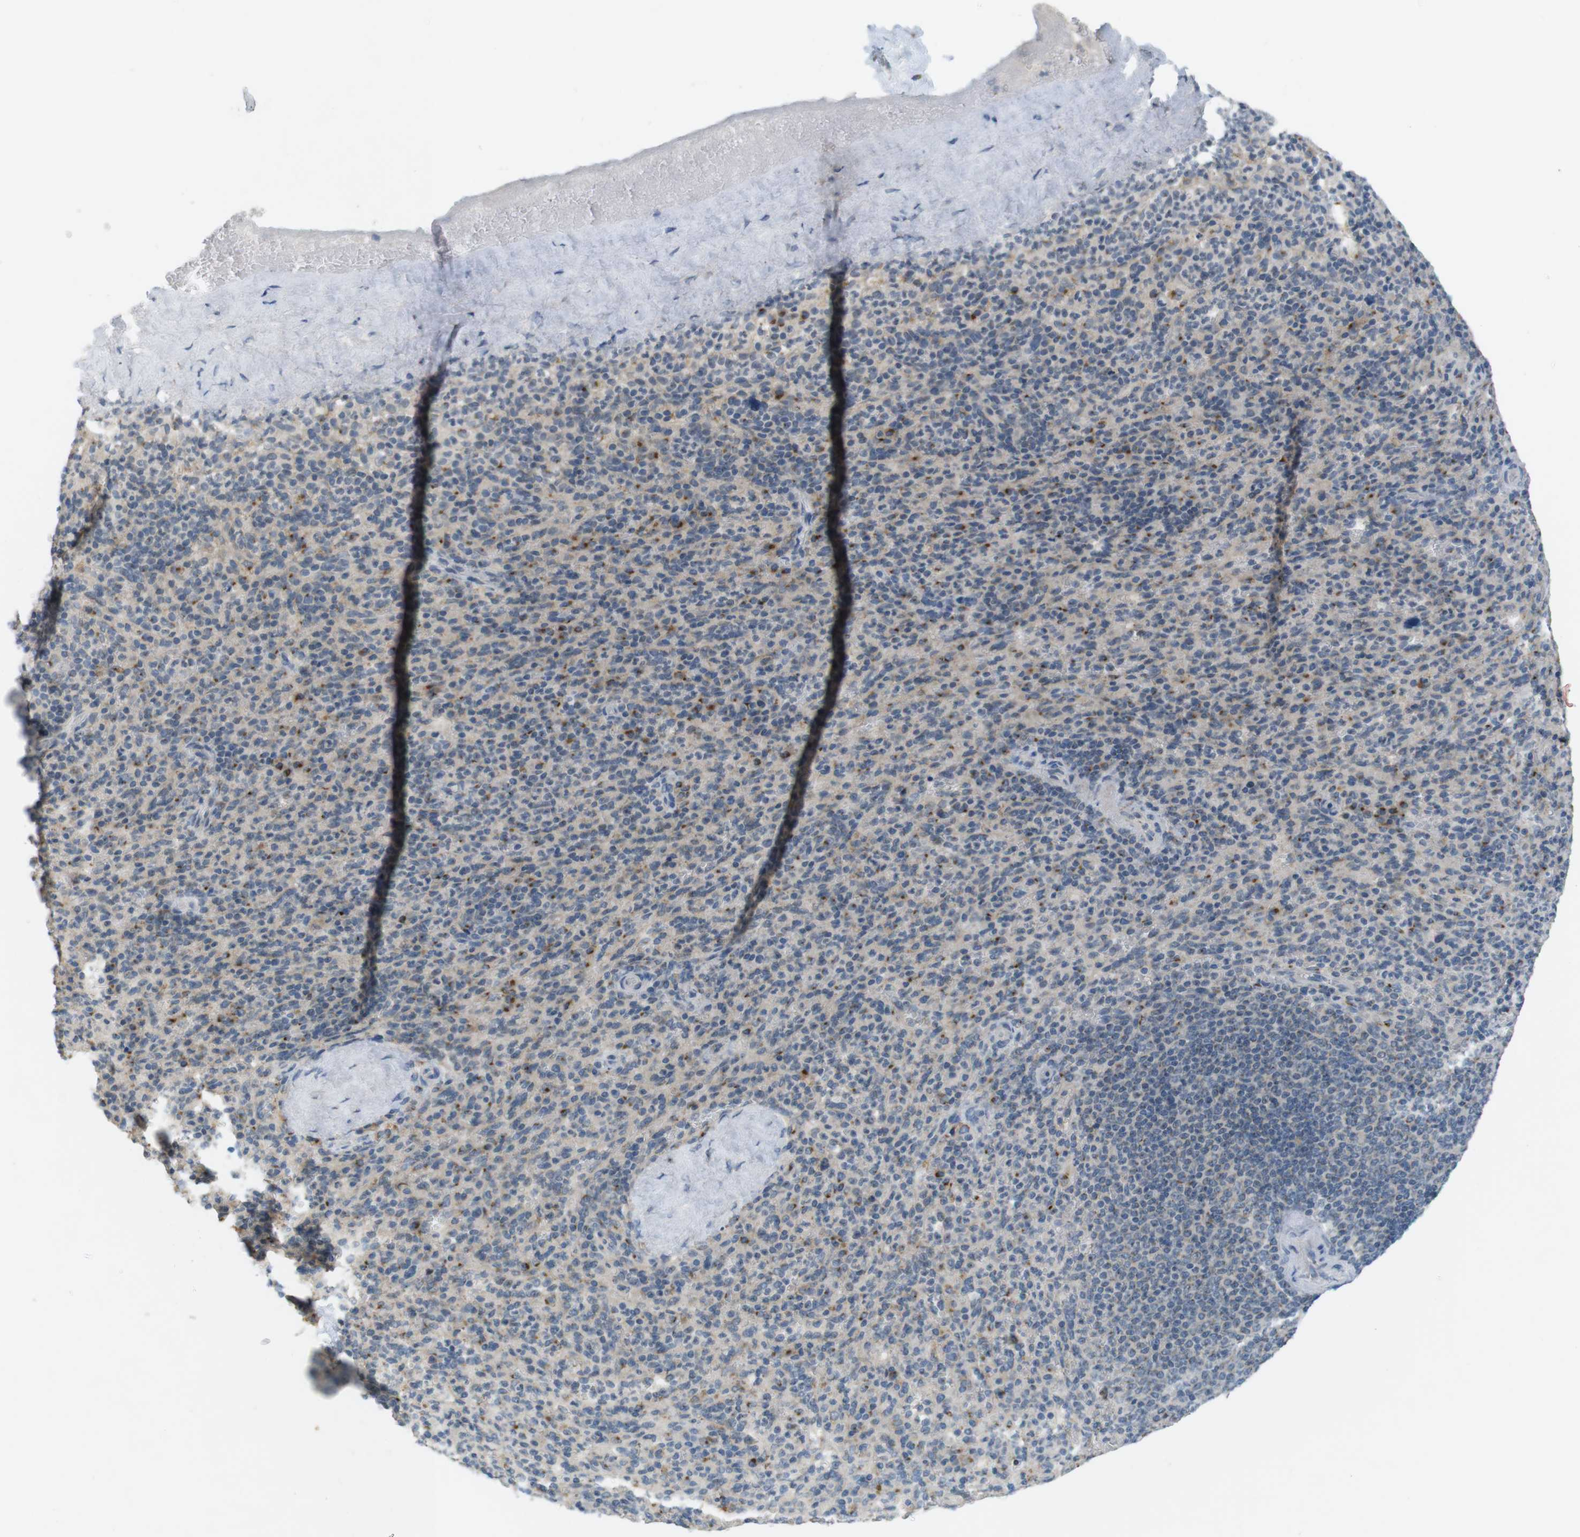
{"staining": {"intensity": "moderate", "quantity": "<25%", "location": "cytoplasmic/membranous"}, "tissue": "spleen", "cell_type": "Cells in red pulp", "image_type": "normal", "snomed": [{"axis": "morphology", "description": "Normal tissue, NOS"}, {"axis": "topography", "description": "Spleen"}], "caption": "Immunohistochemical staining of normal human spleen exhibits <25% levels of moderate cytoplasmic/membranous protein expression in approximately <25% of cells in red pulp. The staining was performed using DAB (3,3'-diaminobenzidine) to visualize the protein expression in brown, while the nuclei were stained in blue with hematoxylin (Magnification: 20x).", "gene": "YIPF3", "patient": {"sex": "male", "age": 36}}